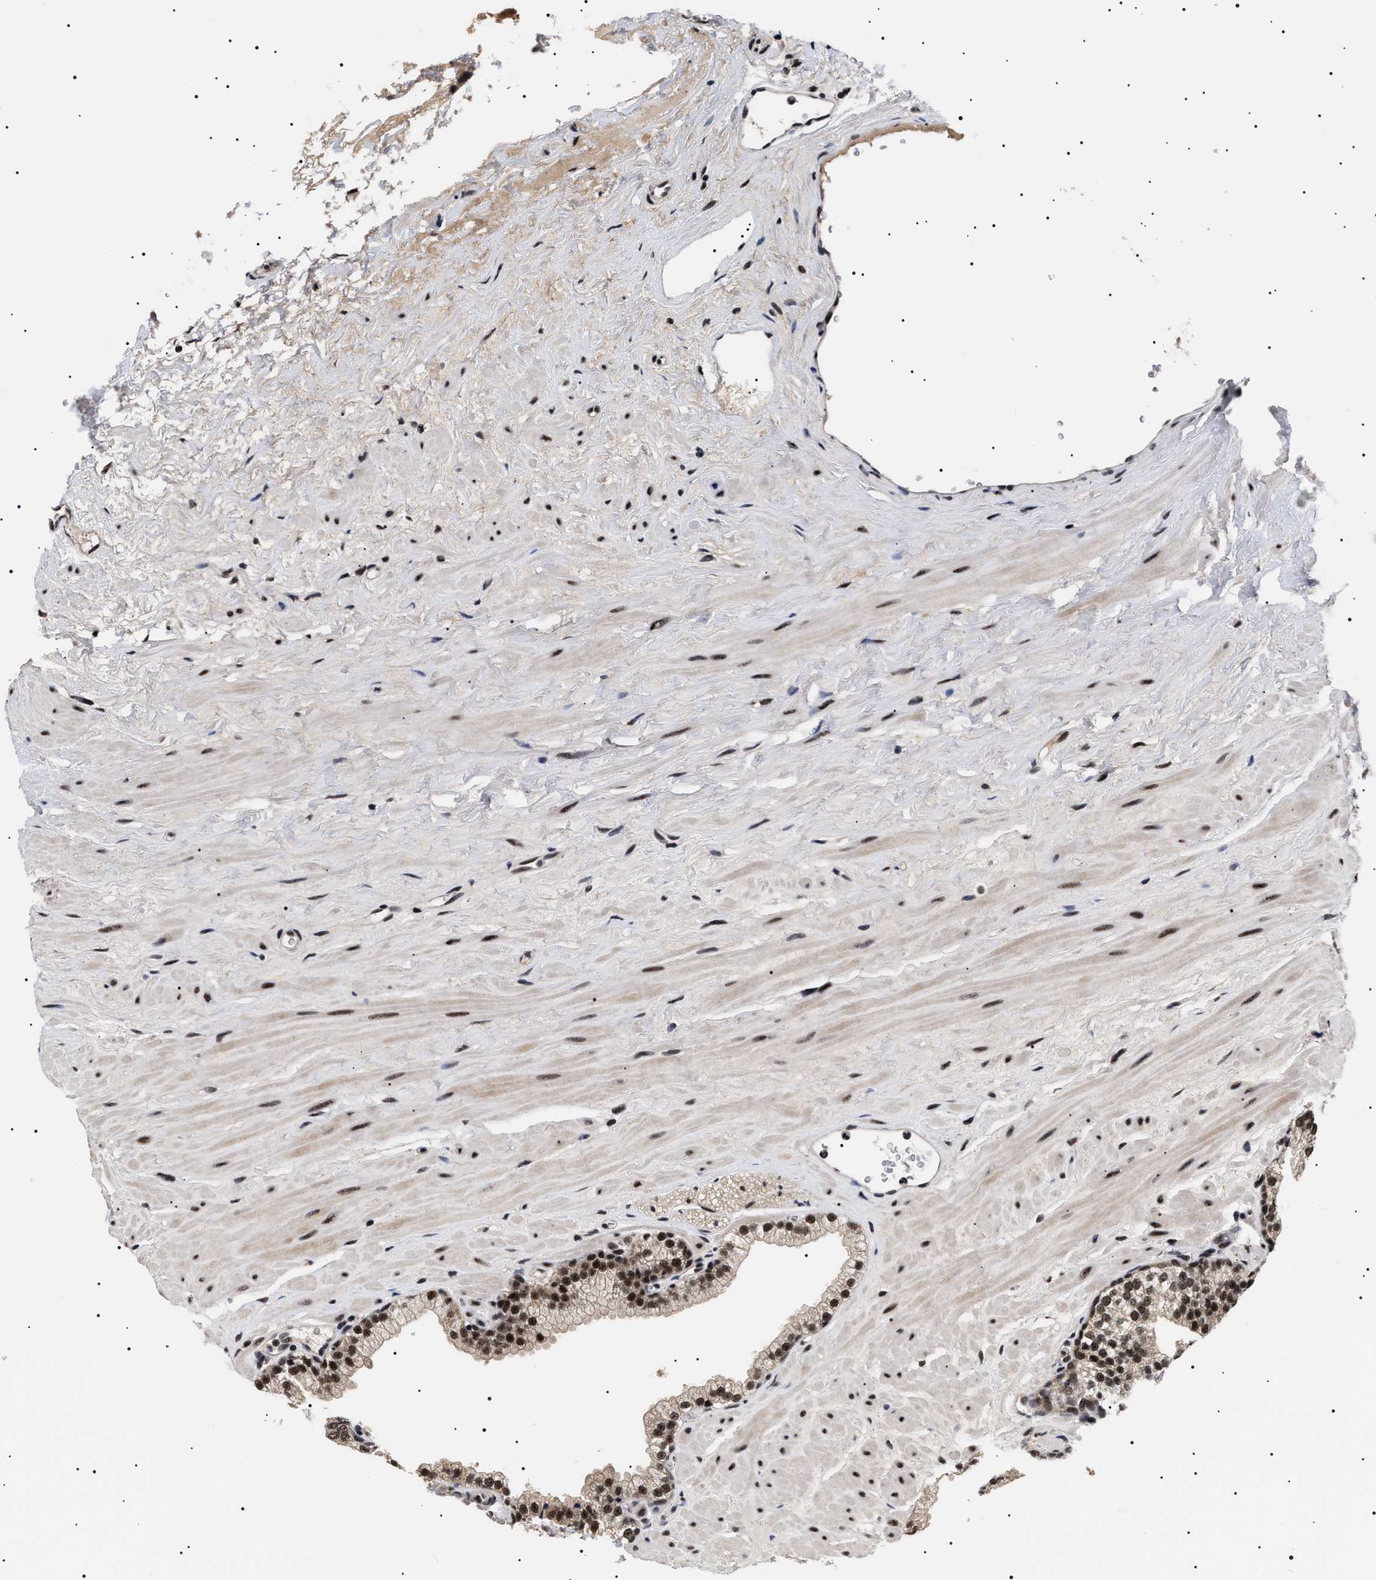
{"staining": {"intensity": "strong", "quantity": ">75%", "location": "nuclear"}, "tissue": "prostate", "cell_type": "Glandular cells", "image_type": "normal", "snomed": [{"axis": "morphology", "description": "Normal tissue, NOS"}, {"axis": "morphology", "description": "Urothelial carcinoma, Low grade"}, {"axis": "topography", "description": "Urinary bladder"}, {"axis": "topography", "description": "Prostate"}], "caption": "Immunohistochemistry (DAB) staining of unremarkable human prostate shows strong nuclear protein expression in about >75% of glandular cells. (DAB IHC with brightfield microscopy, high magnification).", "gene": "CAAP1", "patient": {"sex": "male", "age": 60}}